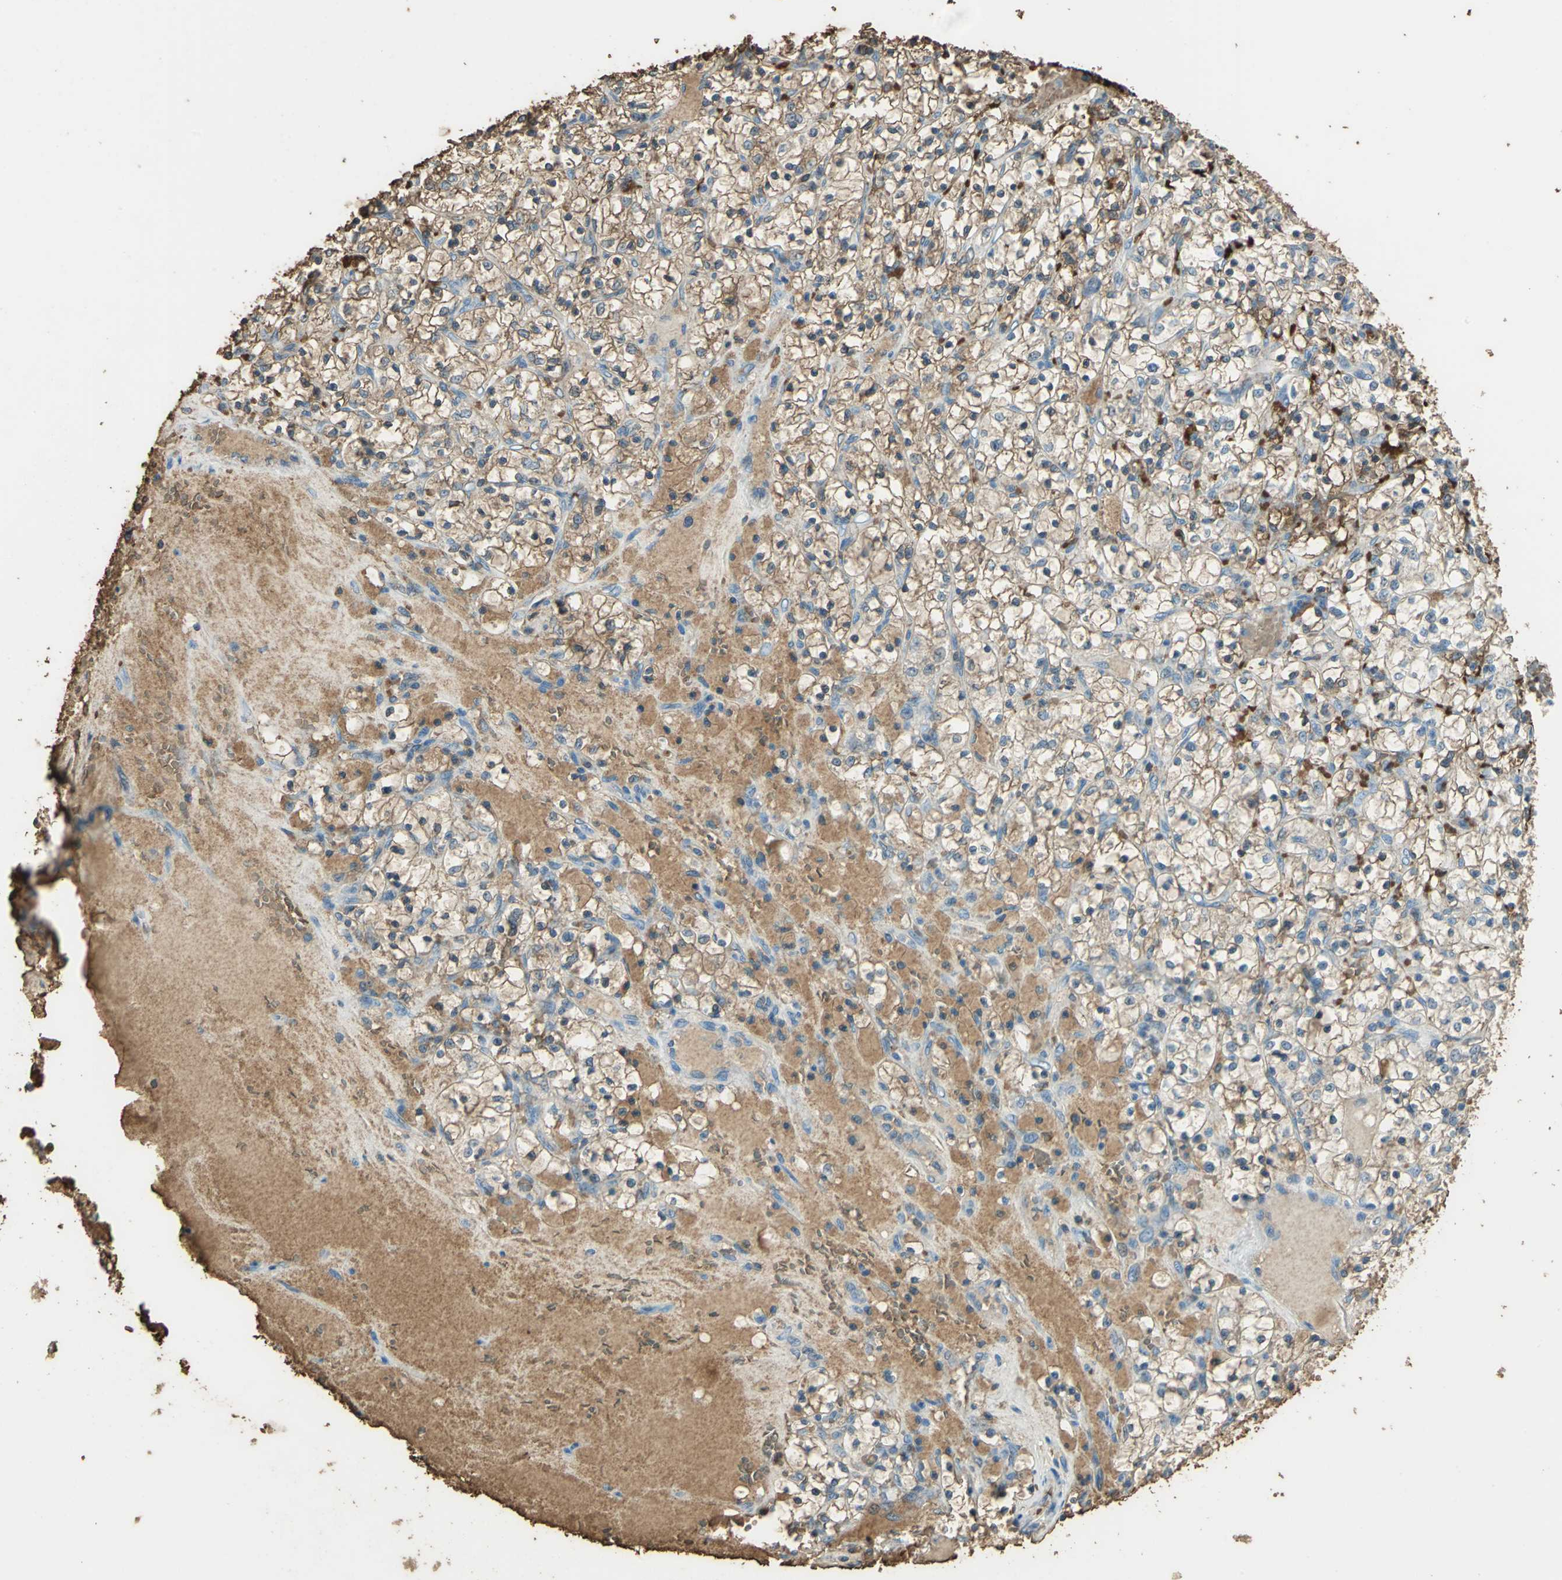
{"staining": {"intensity": "strong", "quantity": "25%-75%", "location": "cytoplasmic/membranous"}, "tissue": "renal cancer", "cell_type": "Tumor cells", "image_type": "cancer", "snomed": [{"axis": "morphology", "description": "Adenocarcinoma, NOS"}, {"axis": "topography", "description": "Kidney"}], "caption": "Renal cancer (adenocarcinoma) stained for a protein (brown) reveals strong cytoplasmic/membranous positive expression in about 25%-75% of tumor cells.", "gene": "TRAPPC2", "patient": {"sex": "female", "age": 69}}